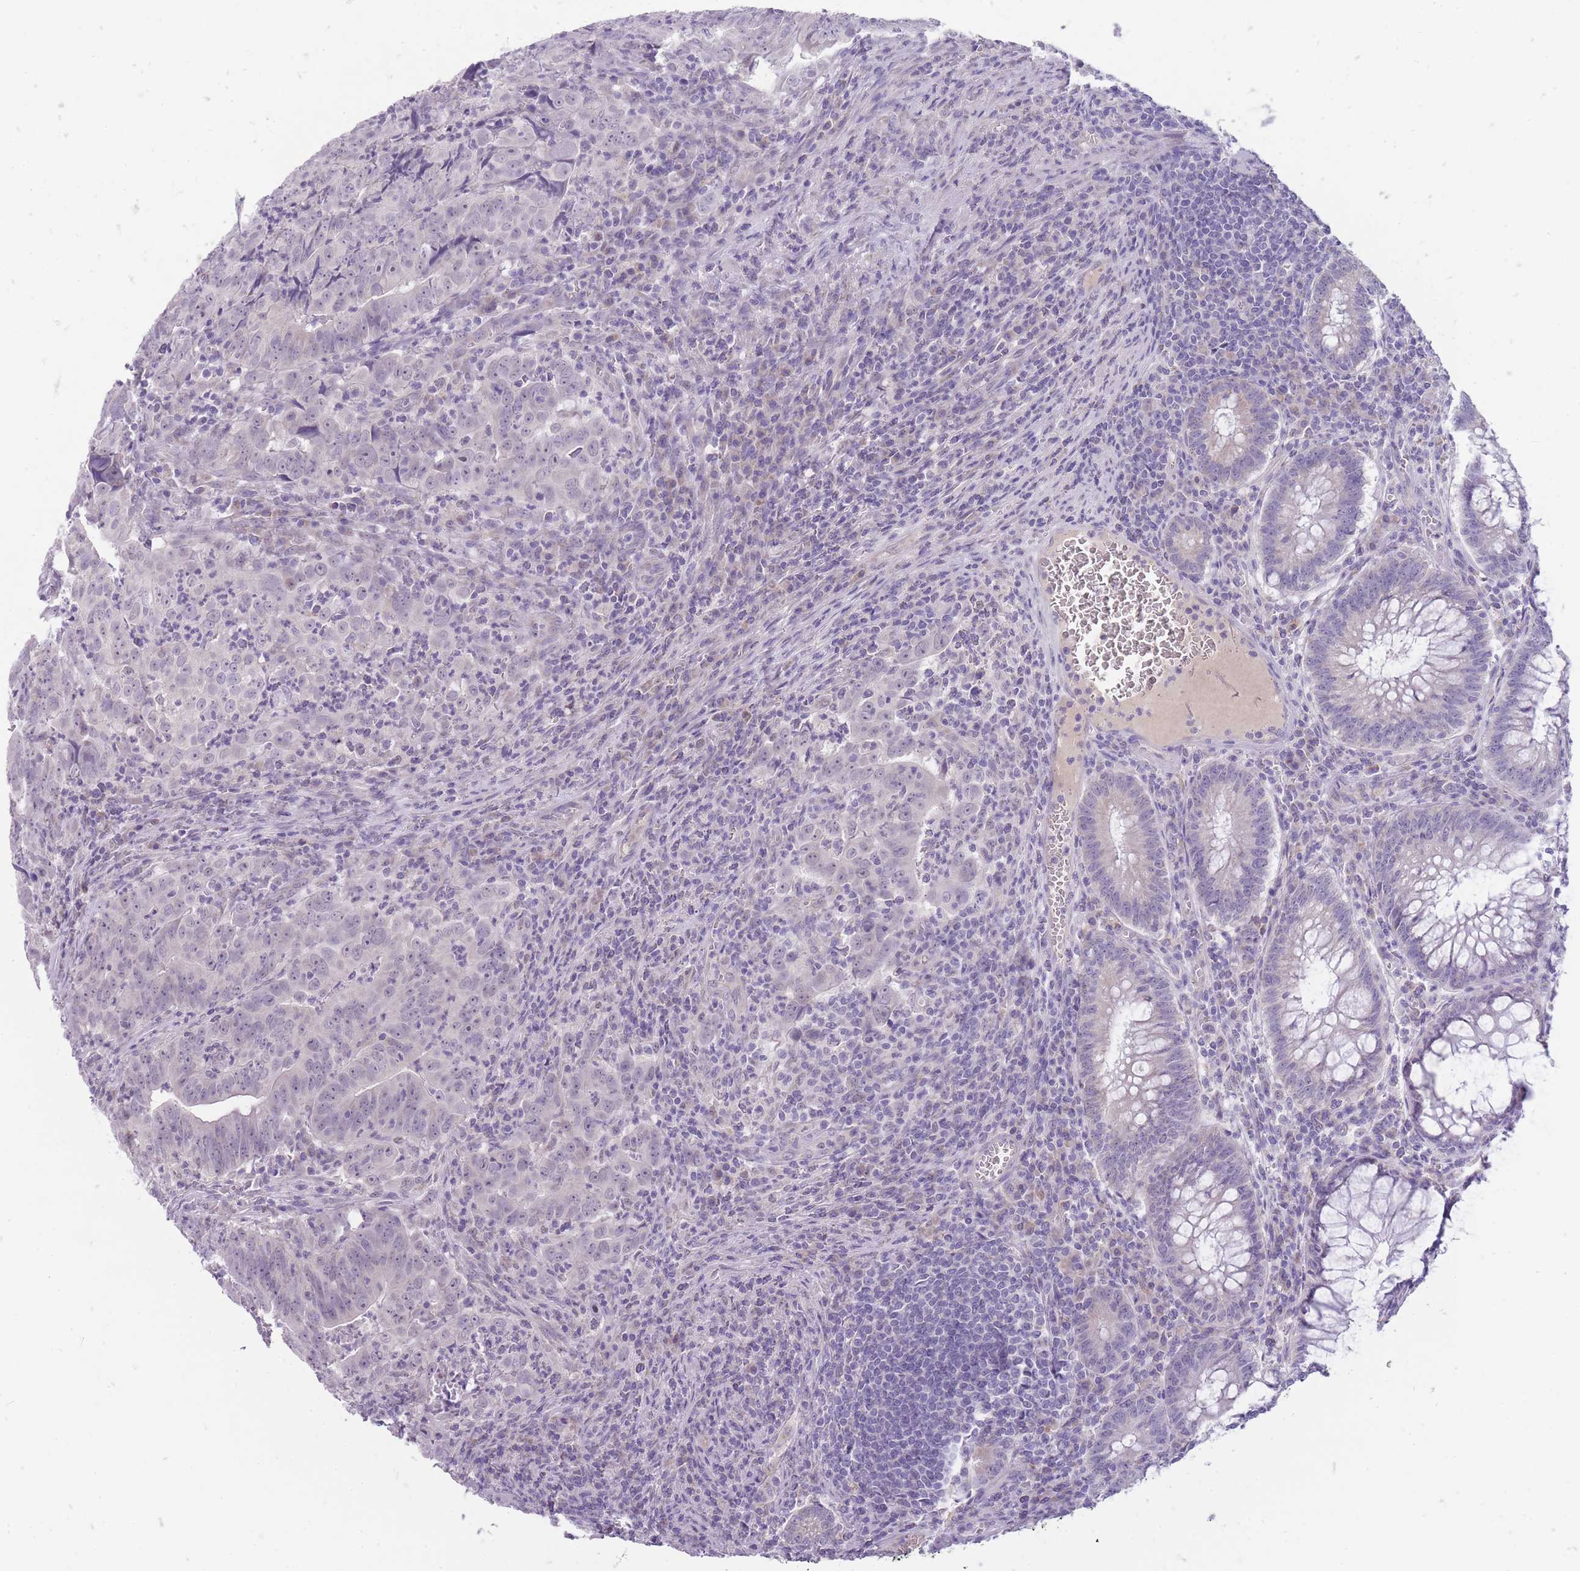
{"staining": {"intensity": "negative", "quantity": "none", "location": "none"}, "tissue": "colorectal cancer", "cell_type": "Tumor cells", "image_type": "cancer", "snomed": [{"axis": "morphology", "description": "Adenocarcinoma, NOS"}, {"axis": "topography", "description": "Rectum"}], "caption": "Immunohistochemistry of colorectal cancer exhibits no expression in tumor cells. (DAB immunohistochemistry (IHC) visualized using brightfield microscopy, high magnification).", "gene": "ERICH4", "patient": {"sex": "male", "age": 69}}